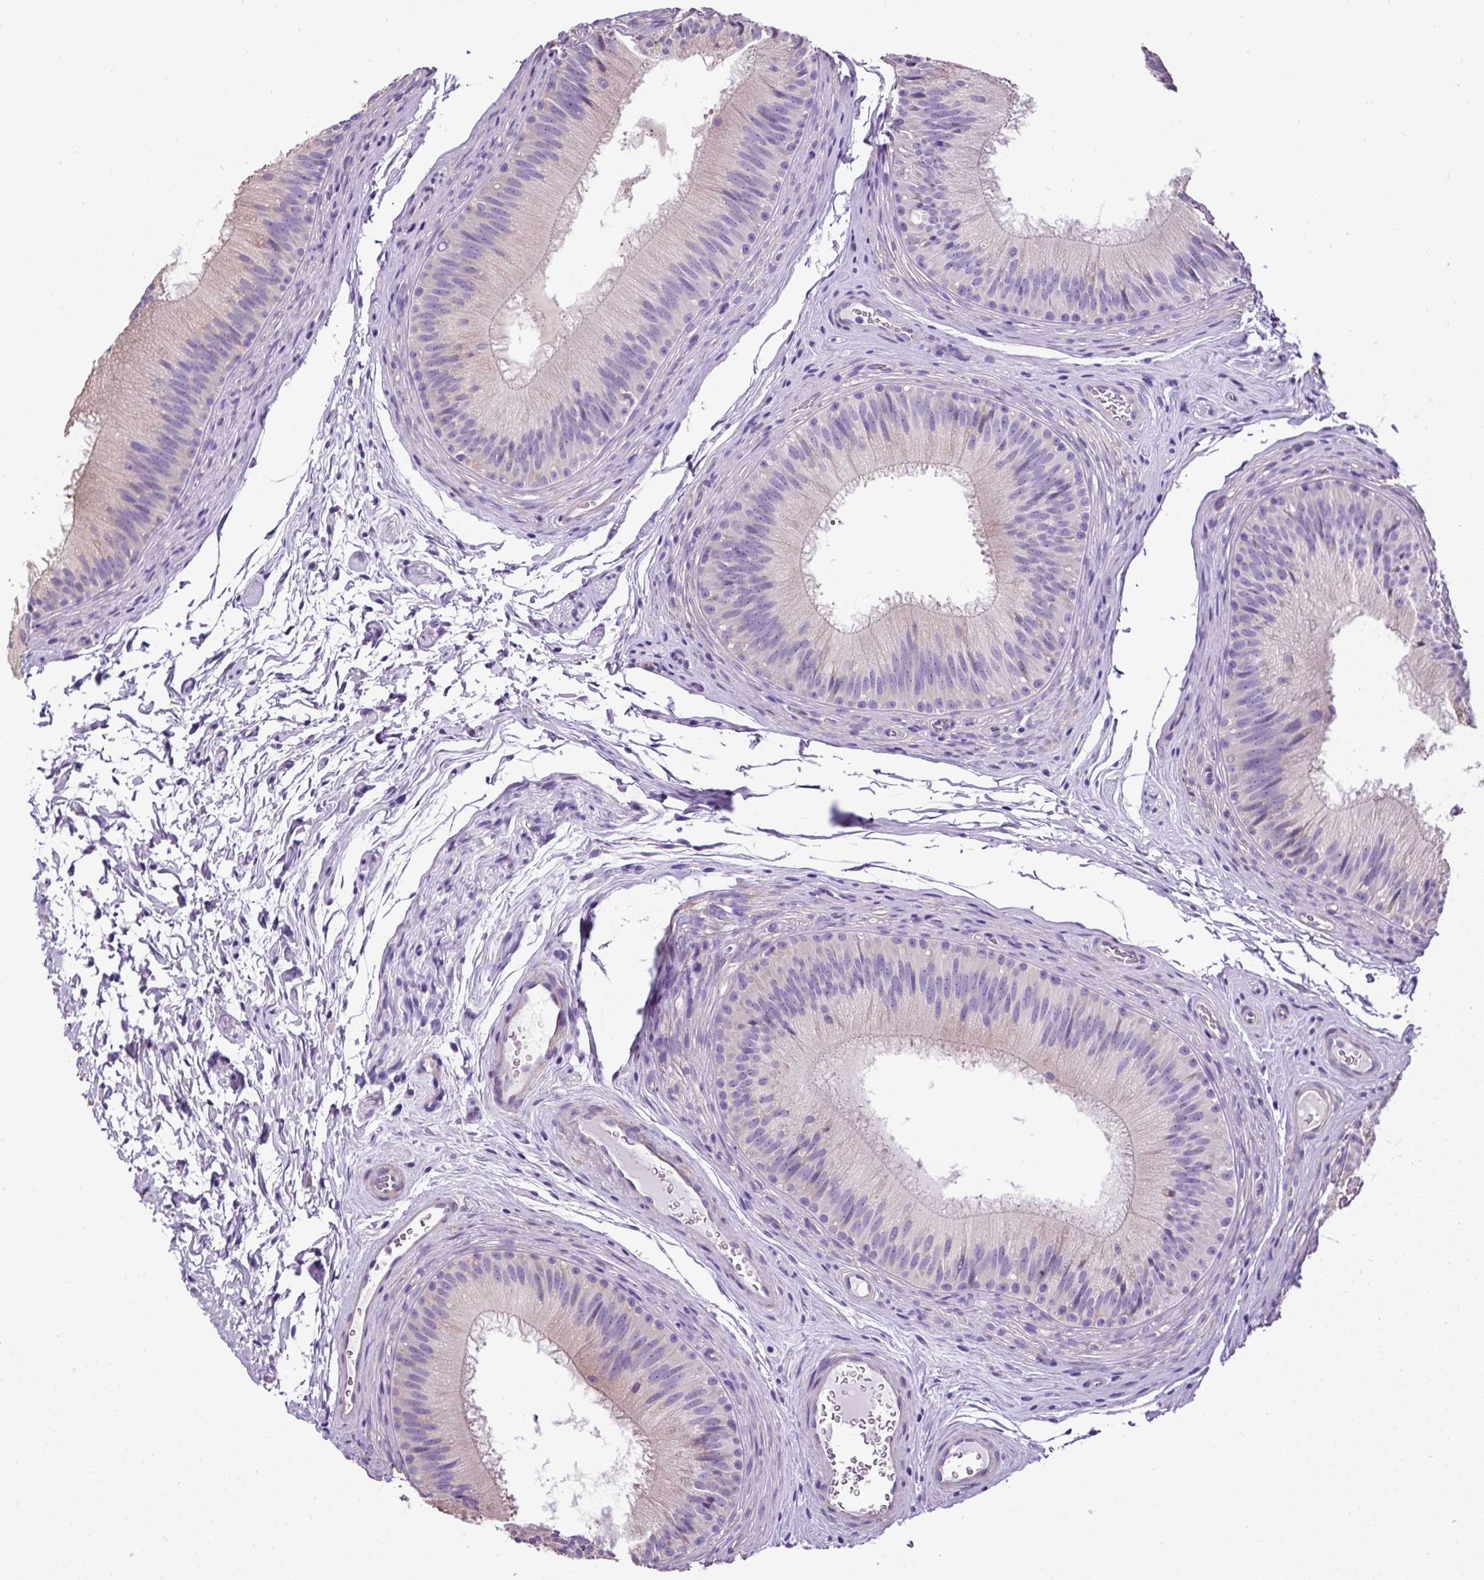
{"staining": {"intensity": "weak", "quantity": "<25%", "location": "cytoplasmic/membranous"}, "tissue": "epididymis", "cell_type": "Glandular cells", "image_type": "normal", "snomed": [{"axis": "morphology", "description": "Normal tissue, NOS"}, {"axis": "topography", "description": "Epididymis"}], "caption": "IHC micrograph of normal epididymis: human epididymis stained with DAB (3,3'-diaminobenzidine) demonstrates no significant protein positivity in glandular cells.", "gene": "PDIA2", "patient": {"sex": "male", "age": 24}}